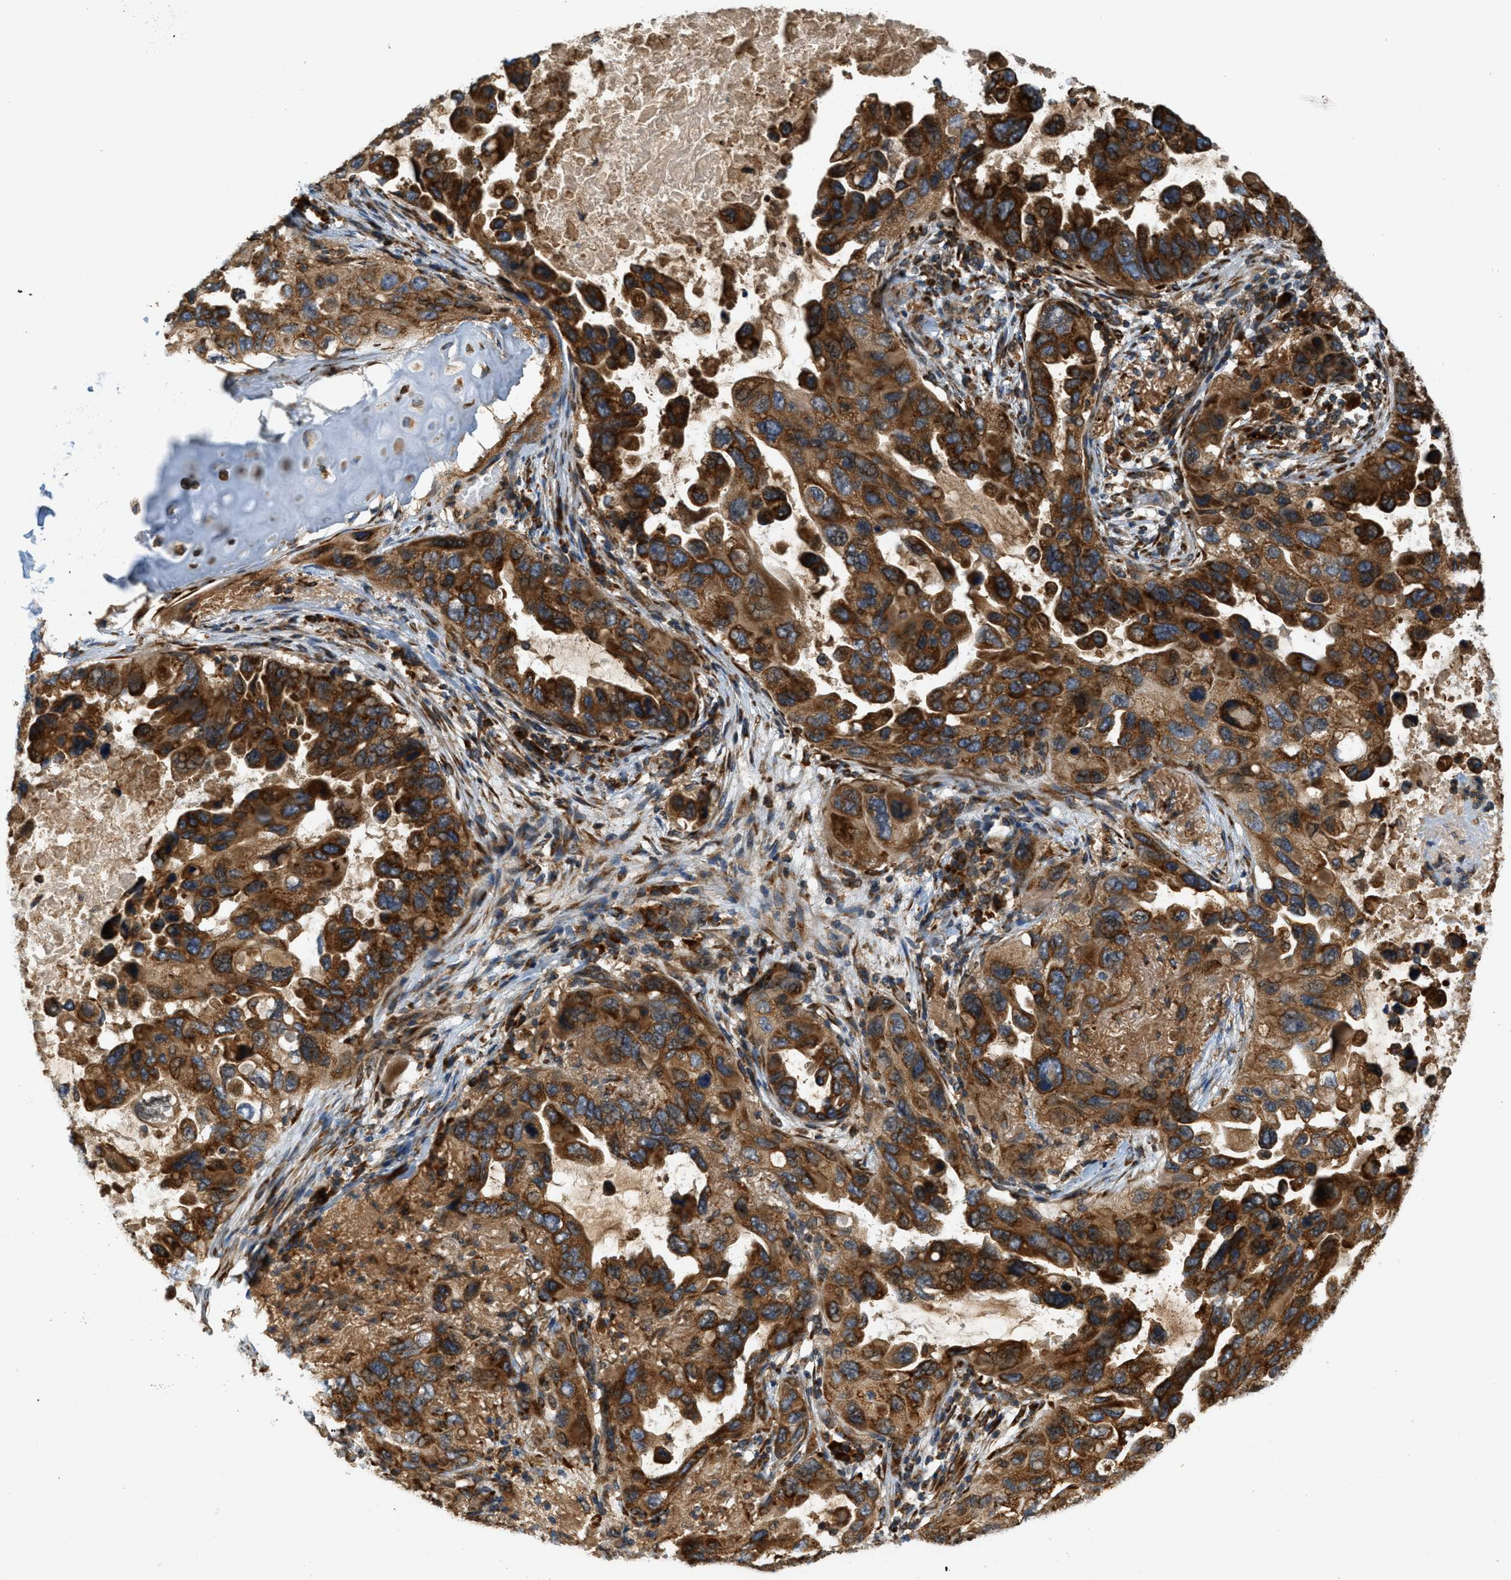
{"staining": {"intensity": "strong", "quantity": ">75%", "location": "cytoplasmic/membranous"}, "tissue": "lung cancer", "cell_type": "Tumor cells", "image_type": "cancer", "snomed": [{"axis": "morphology", "description": "Squamous cell carcinoma, NOS"}, {"axis": "topography", "description": "Lung"}], "caption": "IHC photomicrograph of human squamous cell carcinoma (lung) stained for a protein (brown), which displays high levels of strong cytoplasmic/membranous staining in about >75% of tumor cells.", "gene": "PCDH18", "patient": {"sex": "female", "age": 73}}